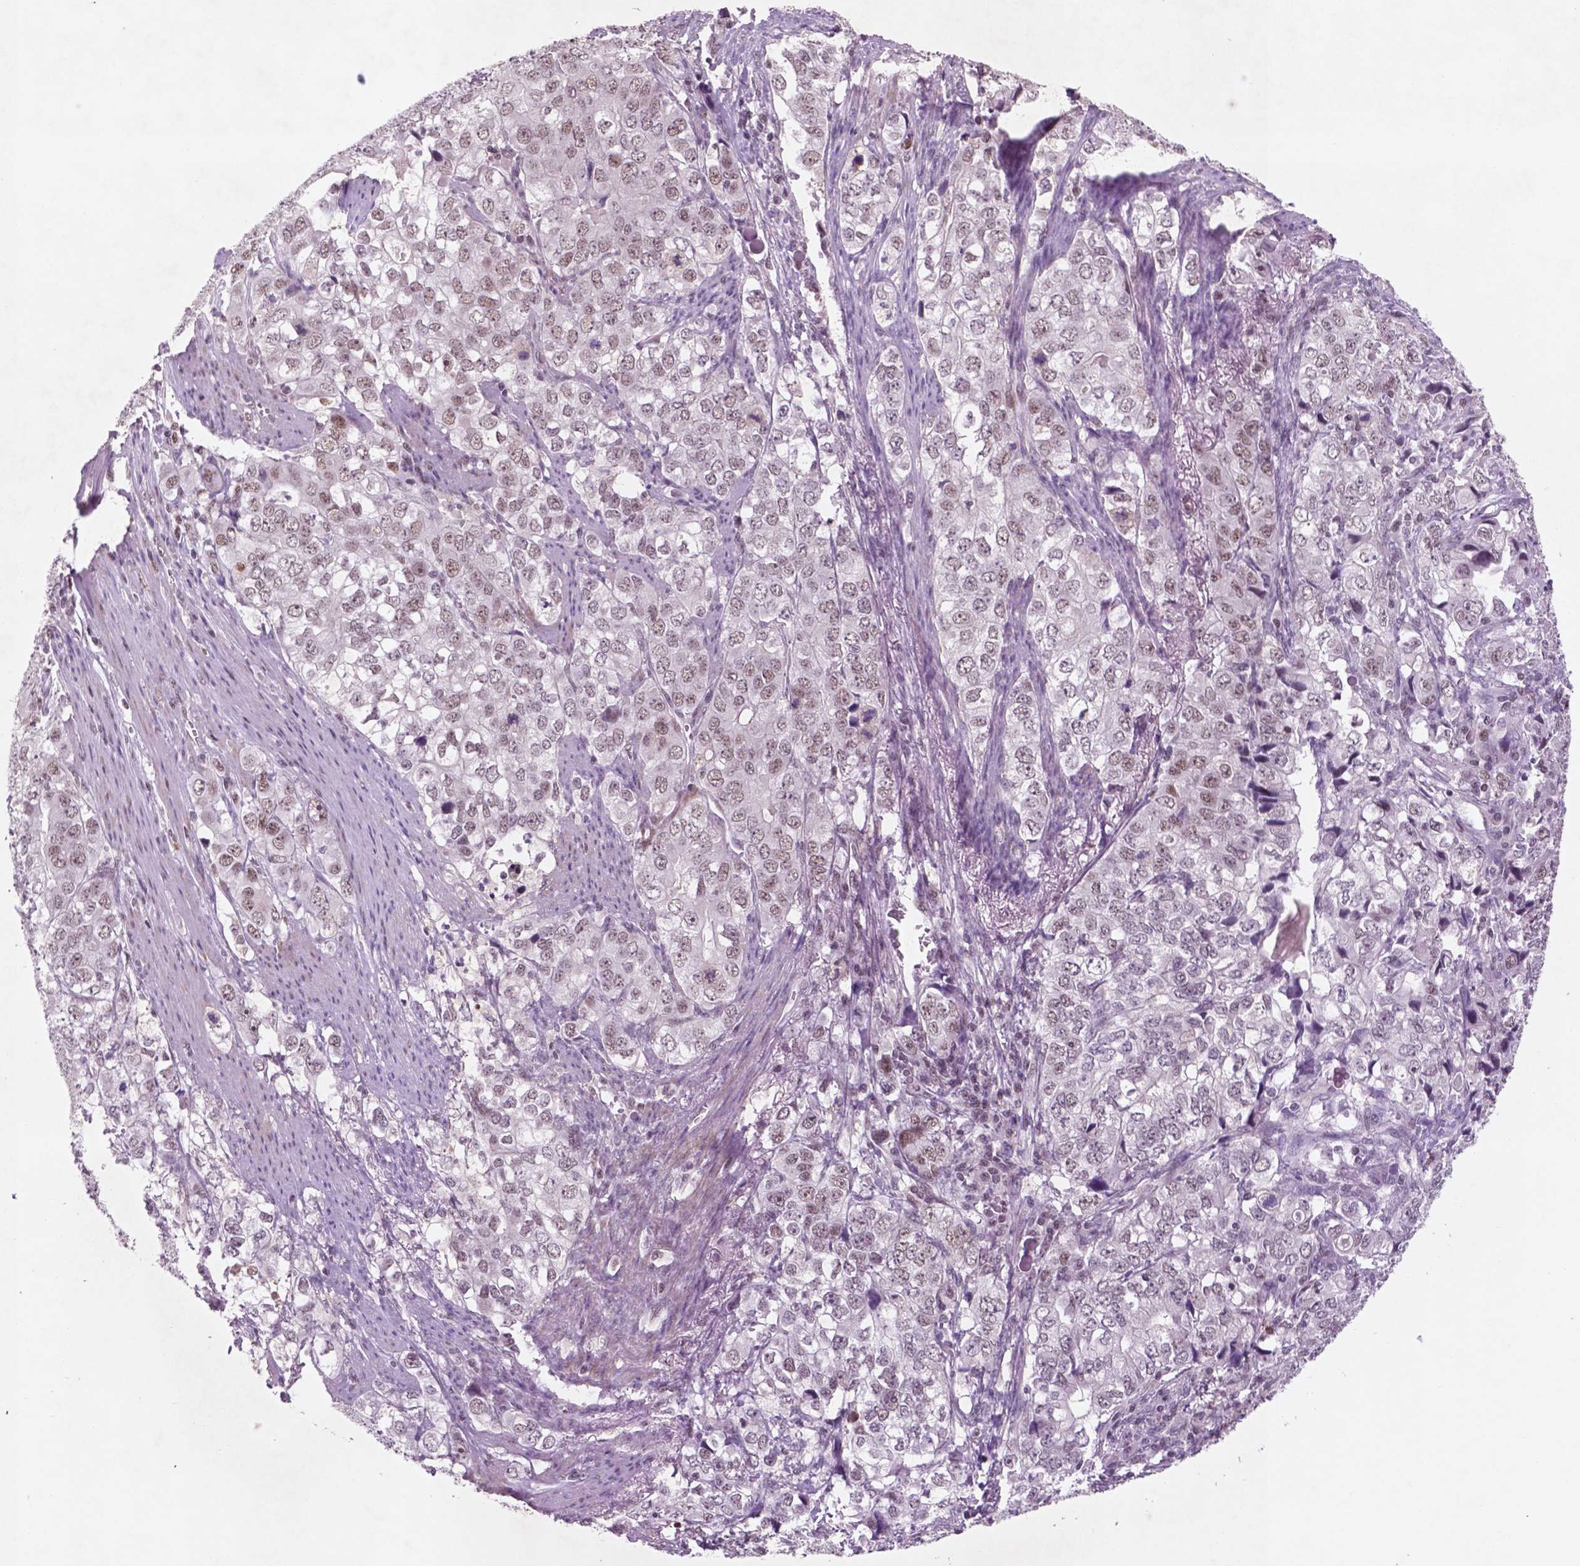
{"staining": {"intensity": "weak", "quantity": "25%-75%", "location": "nuclear"}, "tissue": "stomach cancer", "cell_type": "Tumor cells", "image_type": "cancer", "snomed": [{"axis": "morphology", "description": "Adenocarcinoma, NOS"}, {"axis": "topography", "description": "Stomach, lower"}], "caption": "Immunohistochemistry (DAB (3,3'-diaminobenzidine)) staining of stomach cancer (adenocarcinoma) displays weak nuclear protein positivity in about 25%-75% of tumor cells.", "gene": "CTR9", "patient": {"sex": "female", "age": 72}}